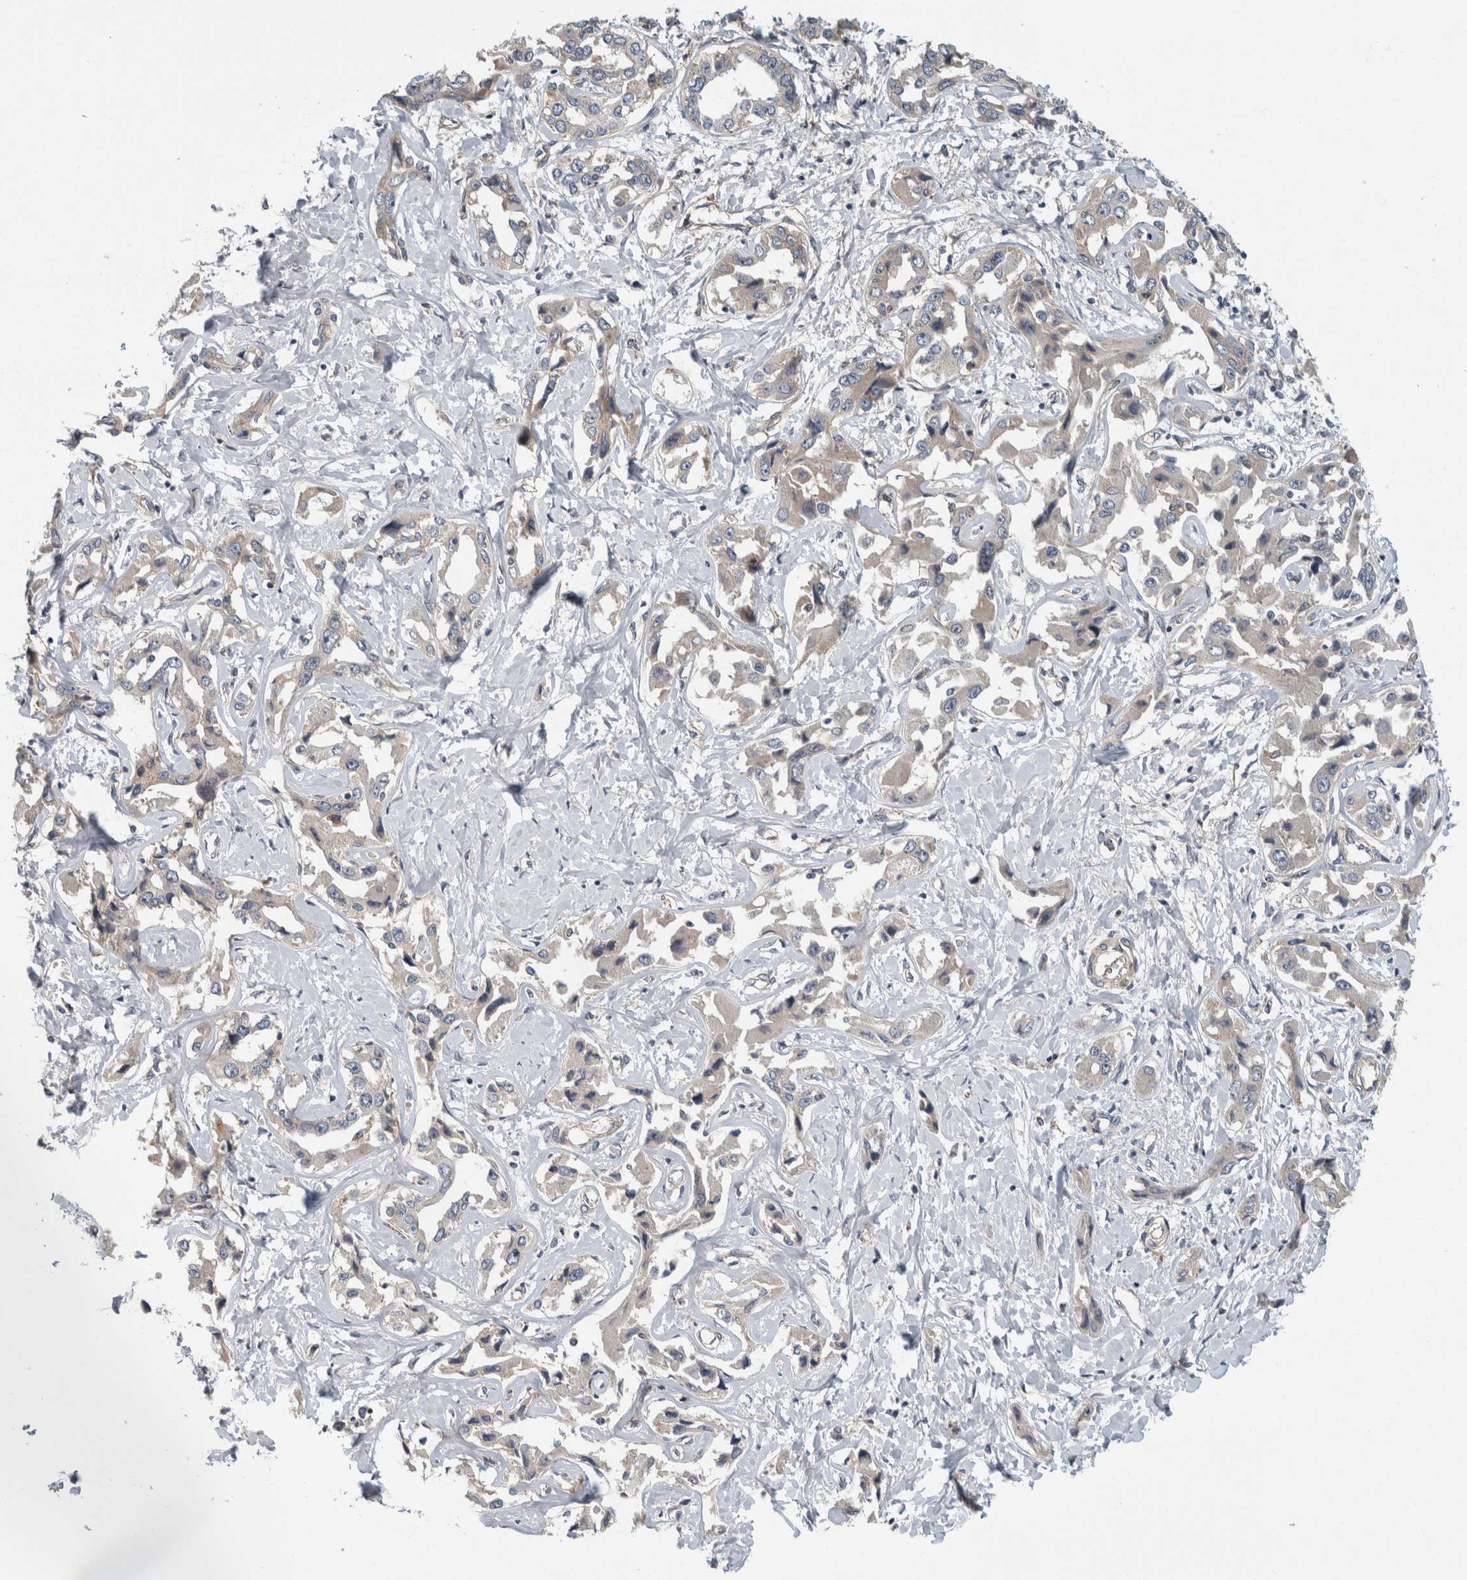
{"staining": {"intensity": "weak", "quantity": "<25%", "location": "cytoplasmic/membranous"}, "tissue": "liver cancer", "cell_type": "Tumor cells", "image_type": "cancer", "snomed": [{"axis": "morphology", "description": "Cholangiocarcinoma"}, {"axis": "topography", "description": "Liver"}], "caption": "Liver cancer was stained to show a protein in brown. There is no significant positivity in tumor cells.", "gene": "KCNJ3", "patient": {"sex": "male", "age": 59}}